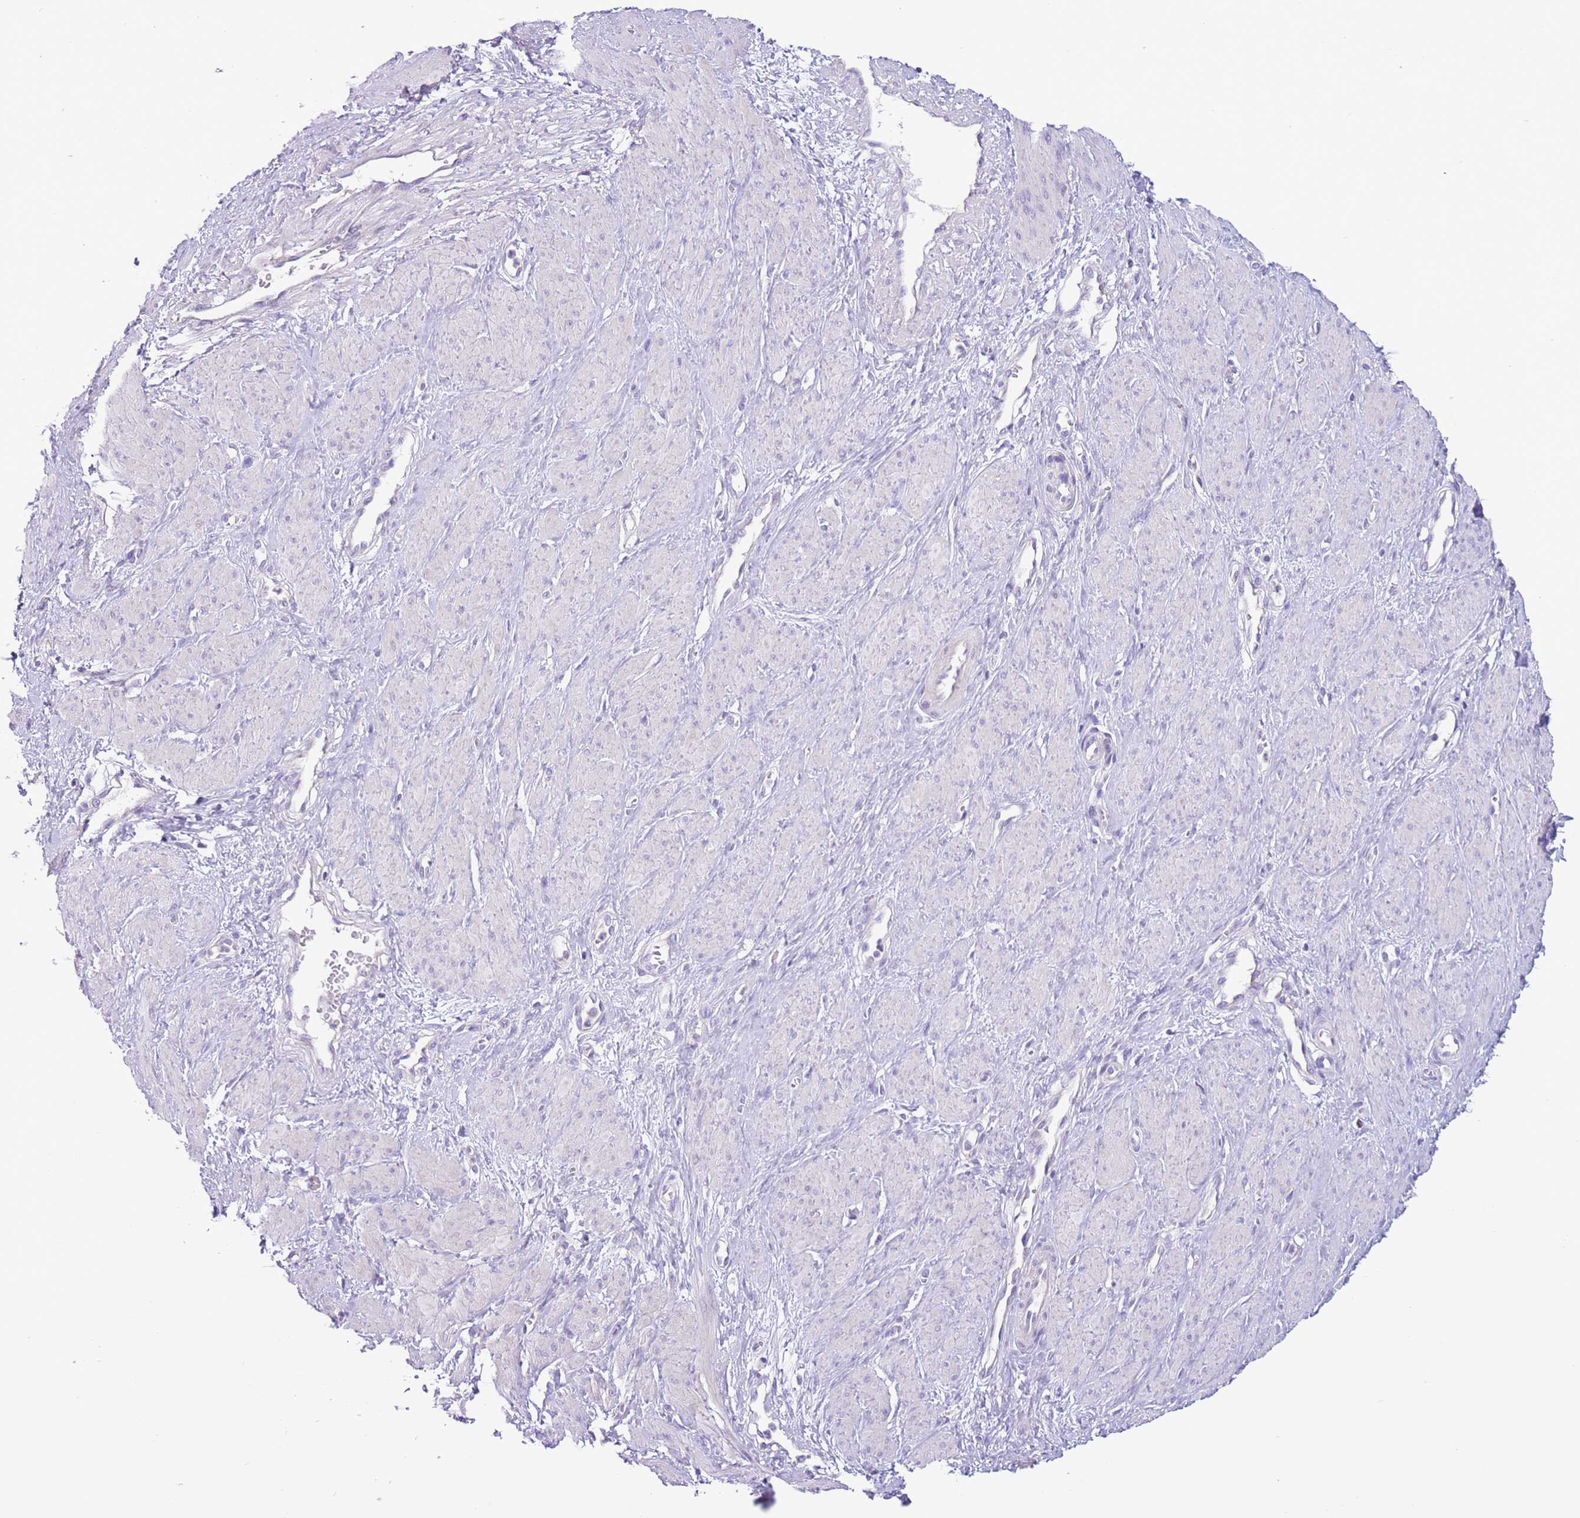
{"staining": {"intensity": "negative", "quantity": "none", "location": "none"}, "tissue": "smooth muscle", "cell_type": "Smooth muscle cells", "image_type": "normal", "snomed": [{"axis": "morphology", "description": "Normal tissue, NOS"}, {"axis": "topography", "description": "Smooth muscle"}, {"axis": "topography", "description": "Uterus"}], "caption": "Immunohistochemical staining of benign smooth muscle displays no significant staining in smooth muscle cells. (Stains: DAB IHC with hematoxylin counter stain, Microscopy: brightfield microscopy at high magnification).", "gene": "ZNF697", "patient": {"sex": "female", "age": 39}}